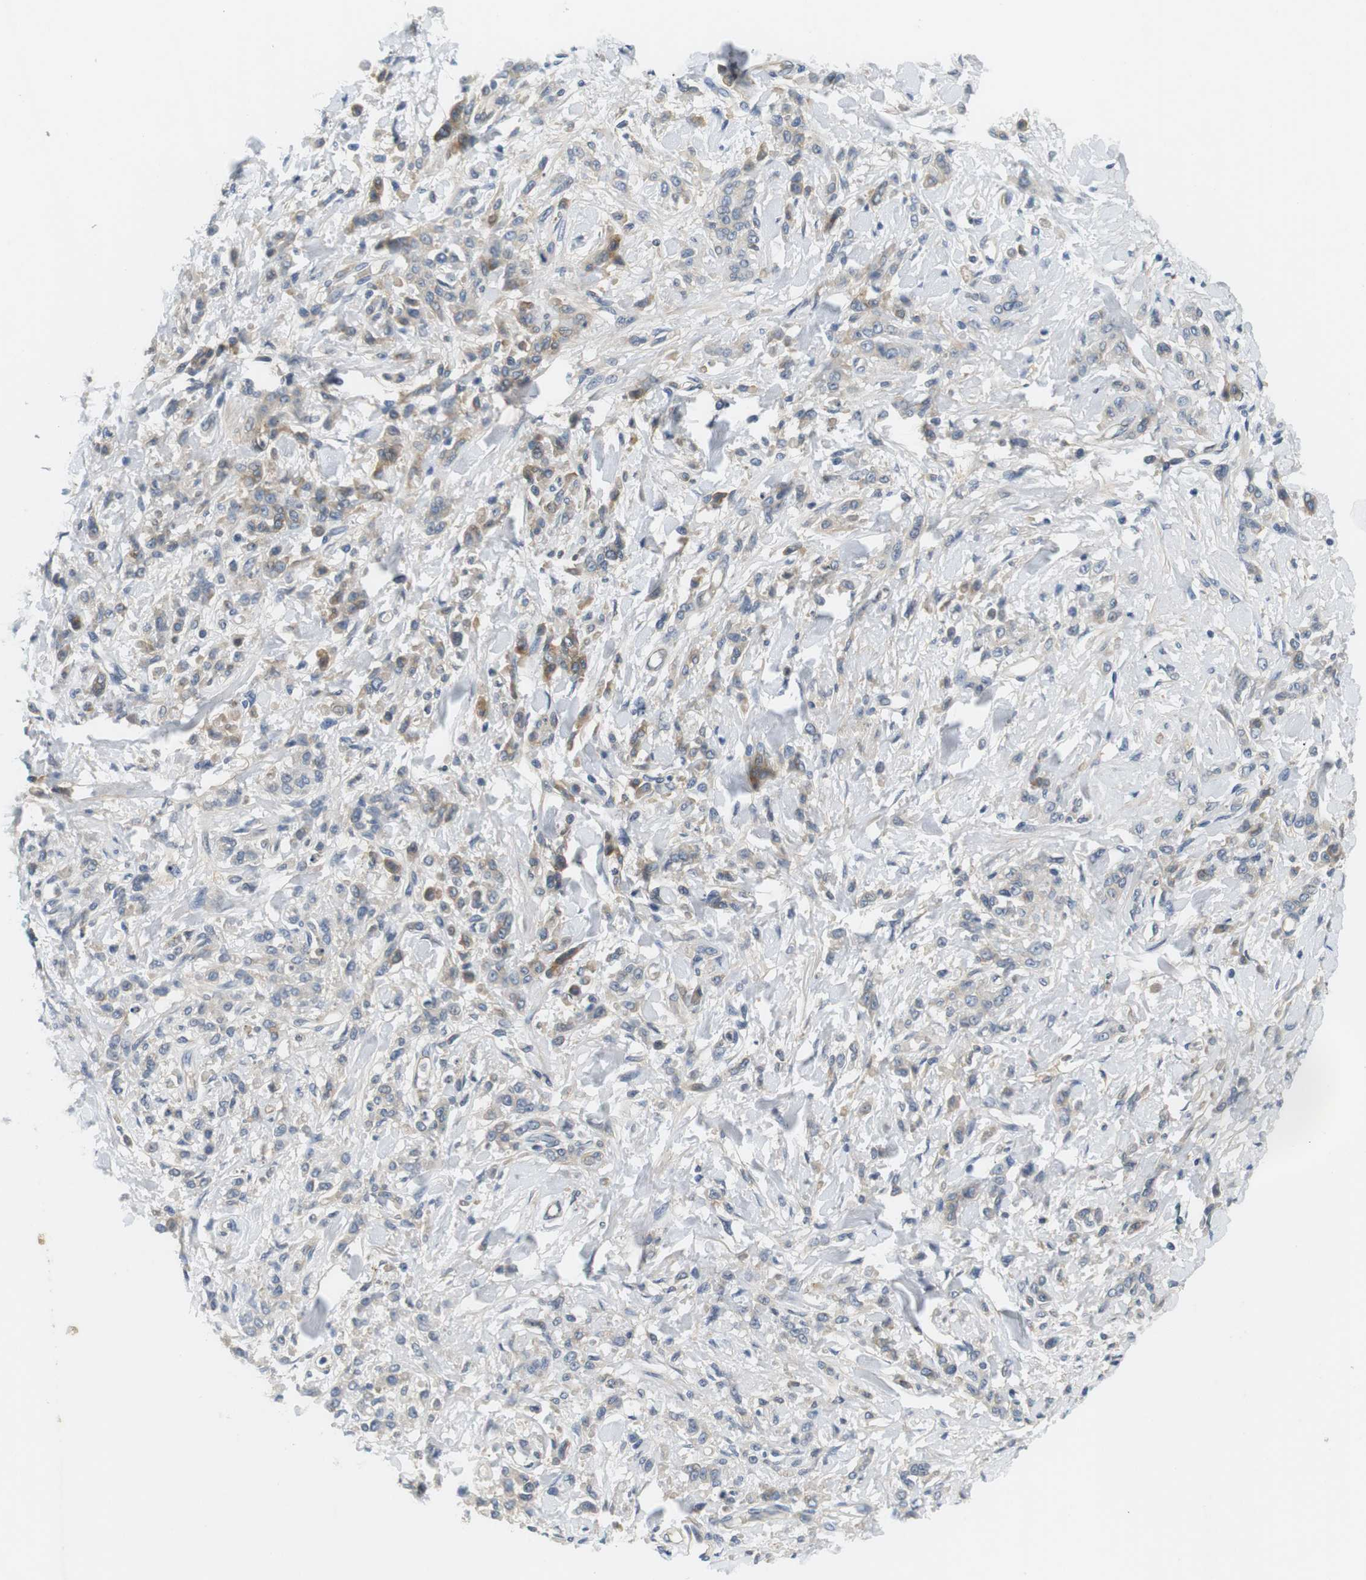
{"staining": {"intensity": "weak", "quantity": "<25%", "location": "cytoplasmic/membranous"}, "tissue": "stomach cancer", "cell_type": "Tumor cells", "image_type": "cancer", "snomed": [{"axis": "morphology", "description": "Normal tissue, NOS"}, {"axis": "morphology", "description": "Adenocarcinoma, NOS"}, {"axis": "topography", "description": "Stomach"}], "caption": "Immunohistochemistry photomicrograph of human stomach adenocarcinoma stained for a protein (brown), which shows no positivity in tumor cells.", "gene": "SLC30A1", "patient": {"sex": "male", "age": 82}}